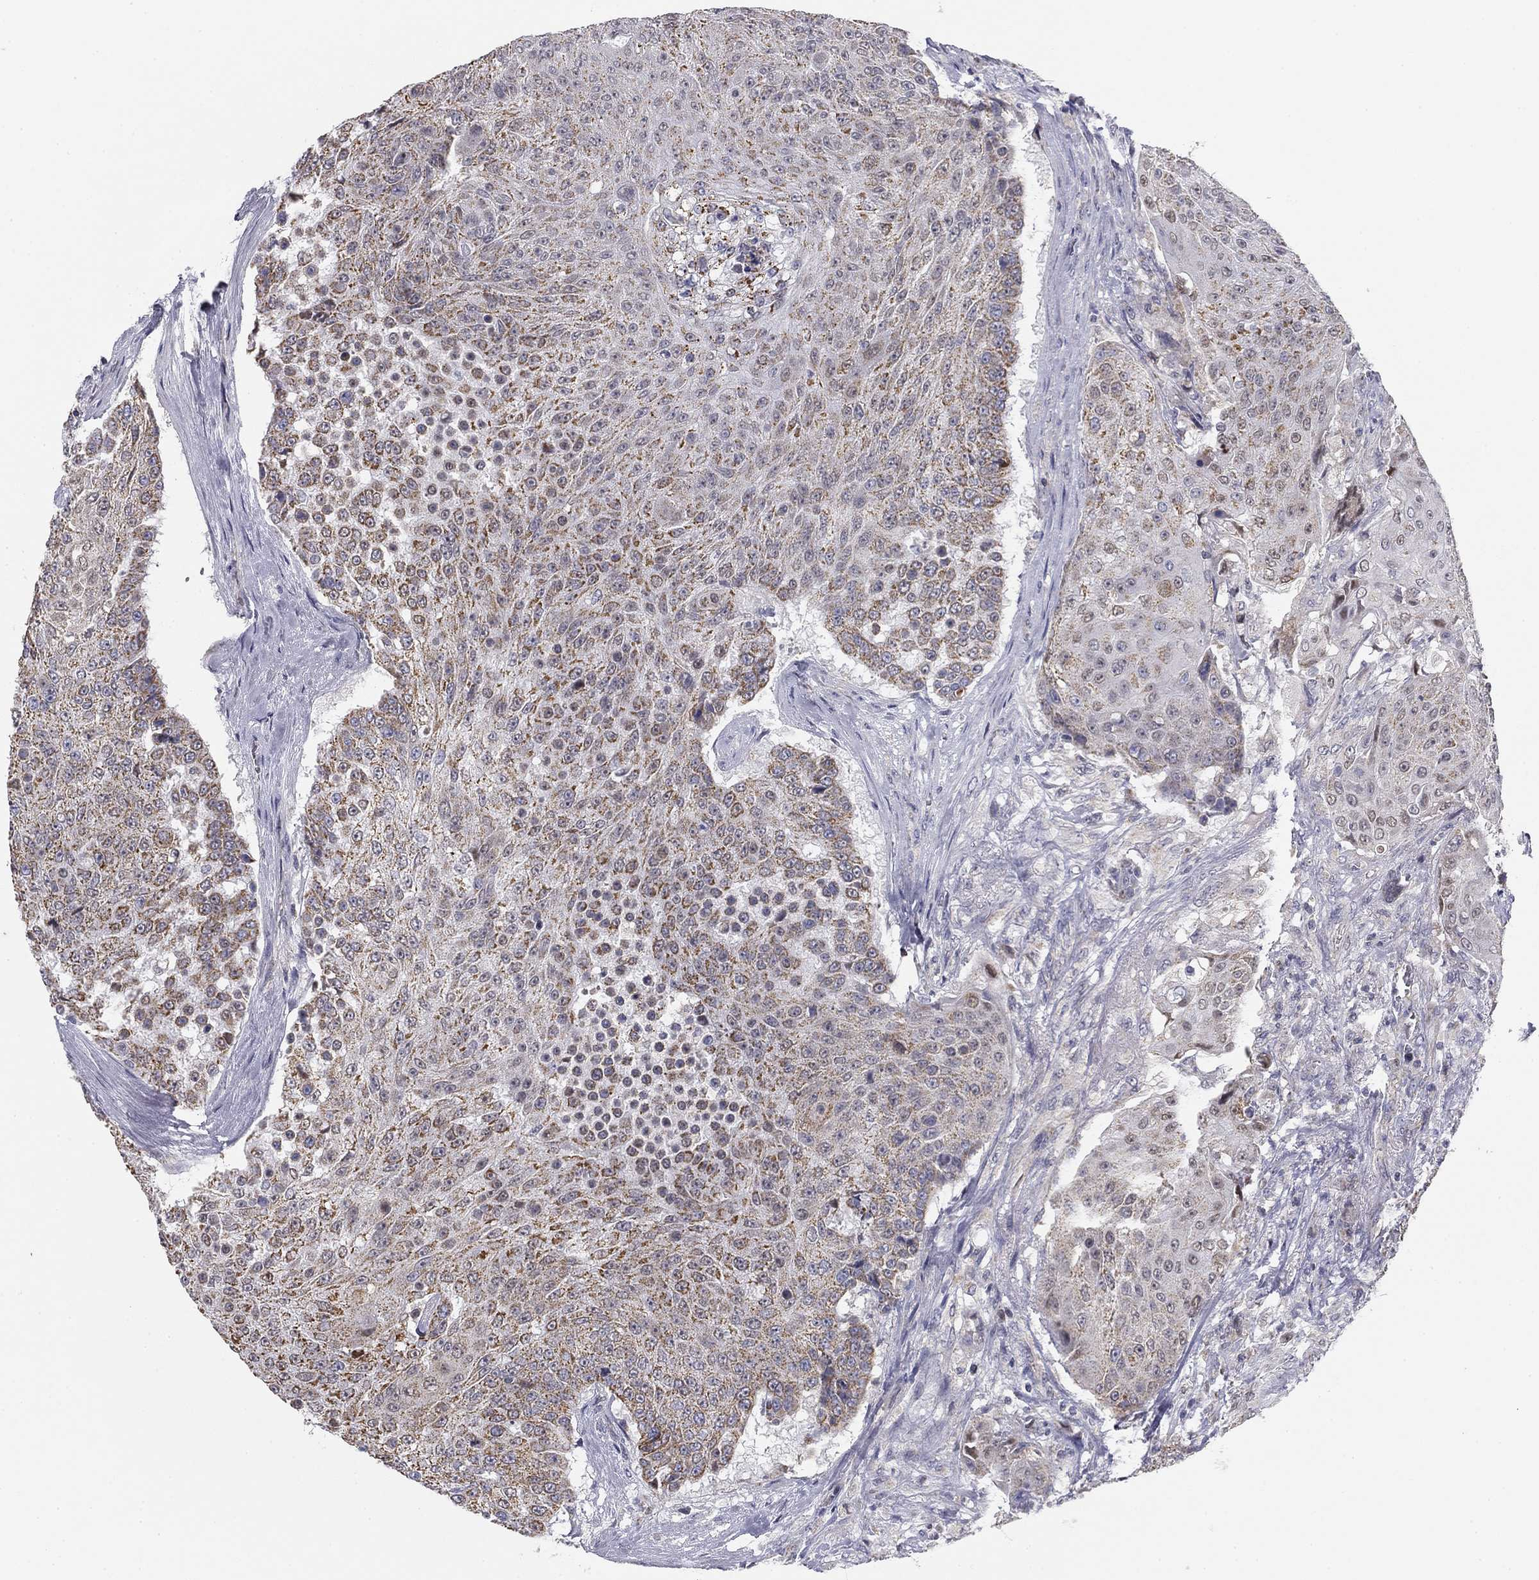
{"staining": {"intensity": "moderate", "quantity": "25%-75%", "location": "cytoplasmic/membranous"}, "tissue": "urothelial cancer", "cell_type": "Tumor cells", "image_type": "cancer", "snomed": [{"axis": "morphology", "description": "Urothelial carcinoma, High grade"}, {"axis": "topography", "description": "Urinary bladder"}], "caption": "This photomicrograph shows urothelial cancer stained with IHC to label a protein in brown. The cytoplasmic/membranous of tumor cells show moderate positivity for the protein. Nuclei are counter-stained blue.", "gene": "SLC2A9", "patient": {"sex": "female", "age": 63}}